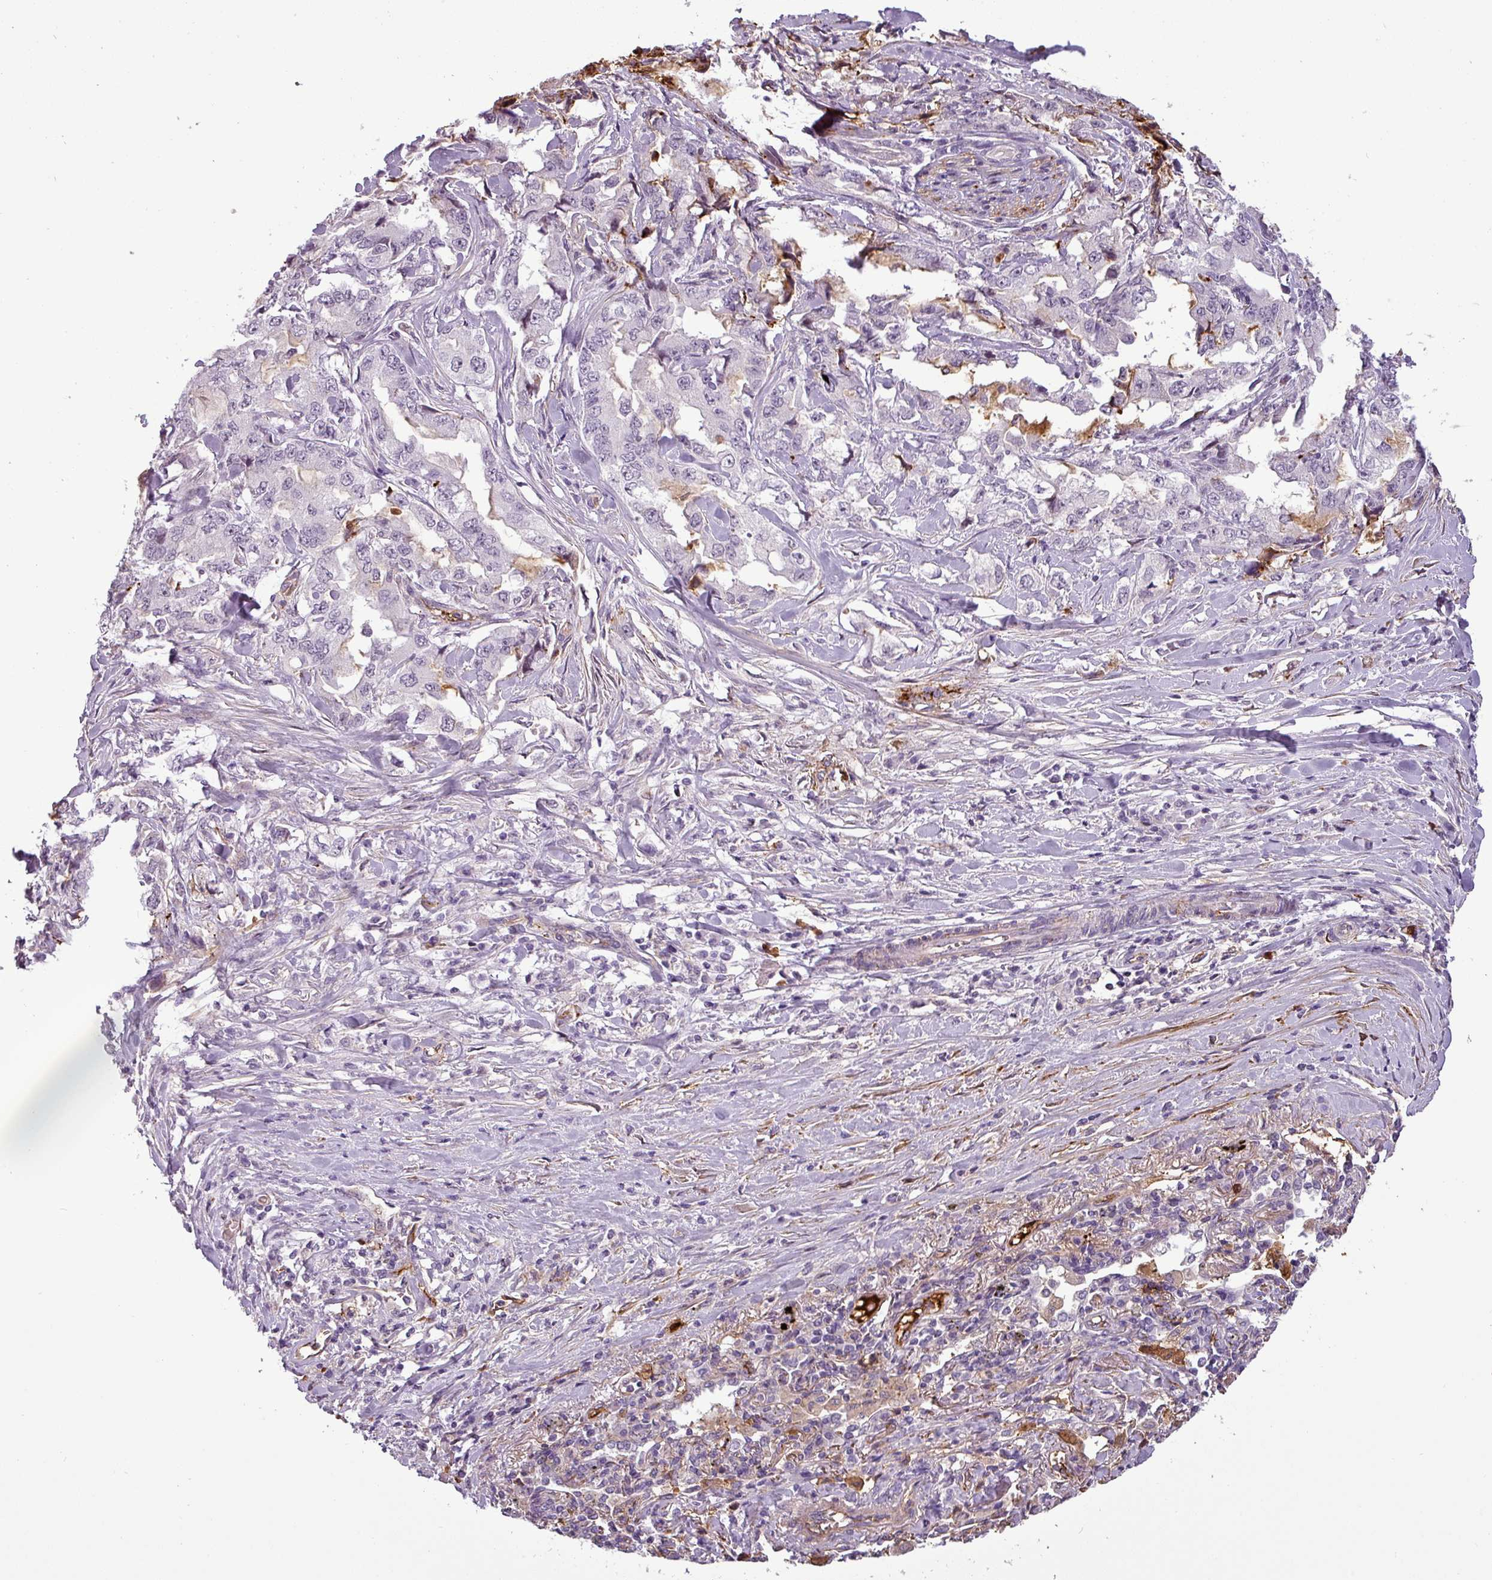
{"staining": {"intensity": "negative", "quantity": "none", "location": "none"}, "tissue": "lung cancer", "cell_type": "Tumor cells", "image_type": "cancer", "snomed": [{"axis": "morphology", "description": "Adenocarcinoma, NOS"}, {"axis": "topography", "description": "Lung"}], "caption": "This is an immunohistochemistry (IHC) micrograph of human adenocarcinoma (lung). There is no expression in tumor cells.", "gene": "APOC1", "patient": {"sex": "female", "age": 51}}